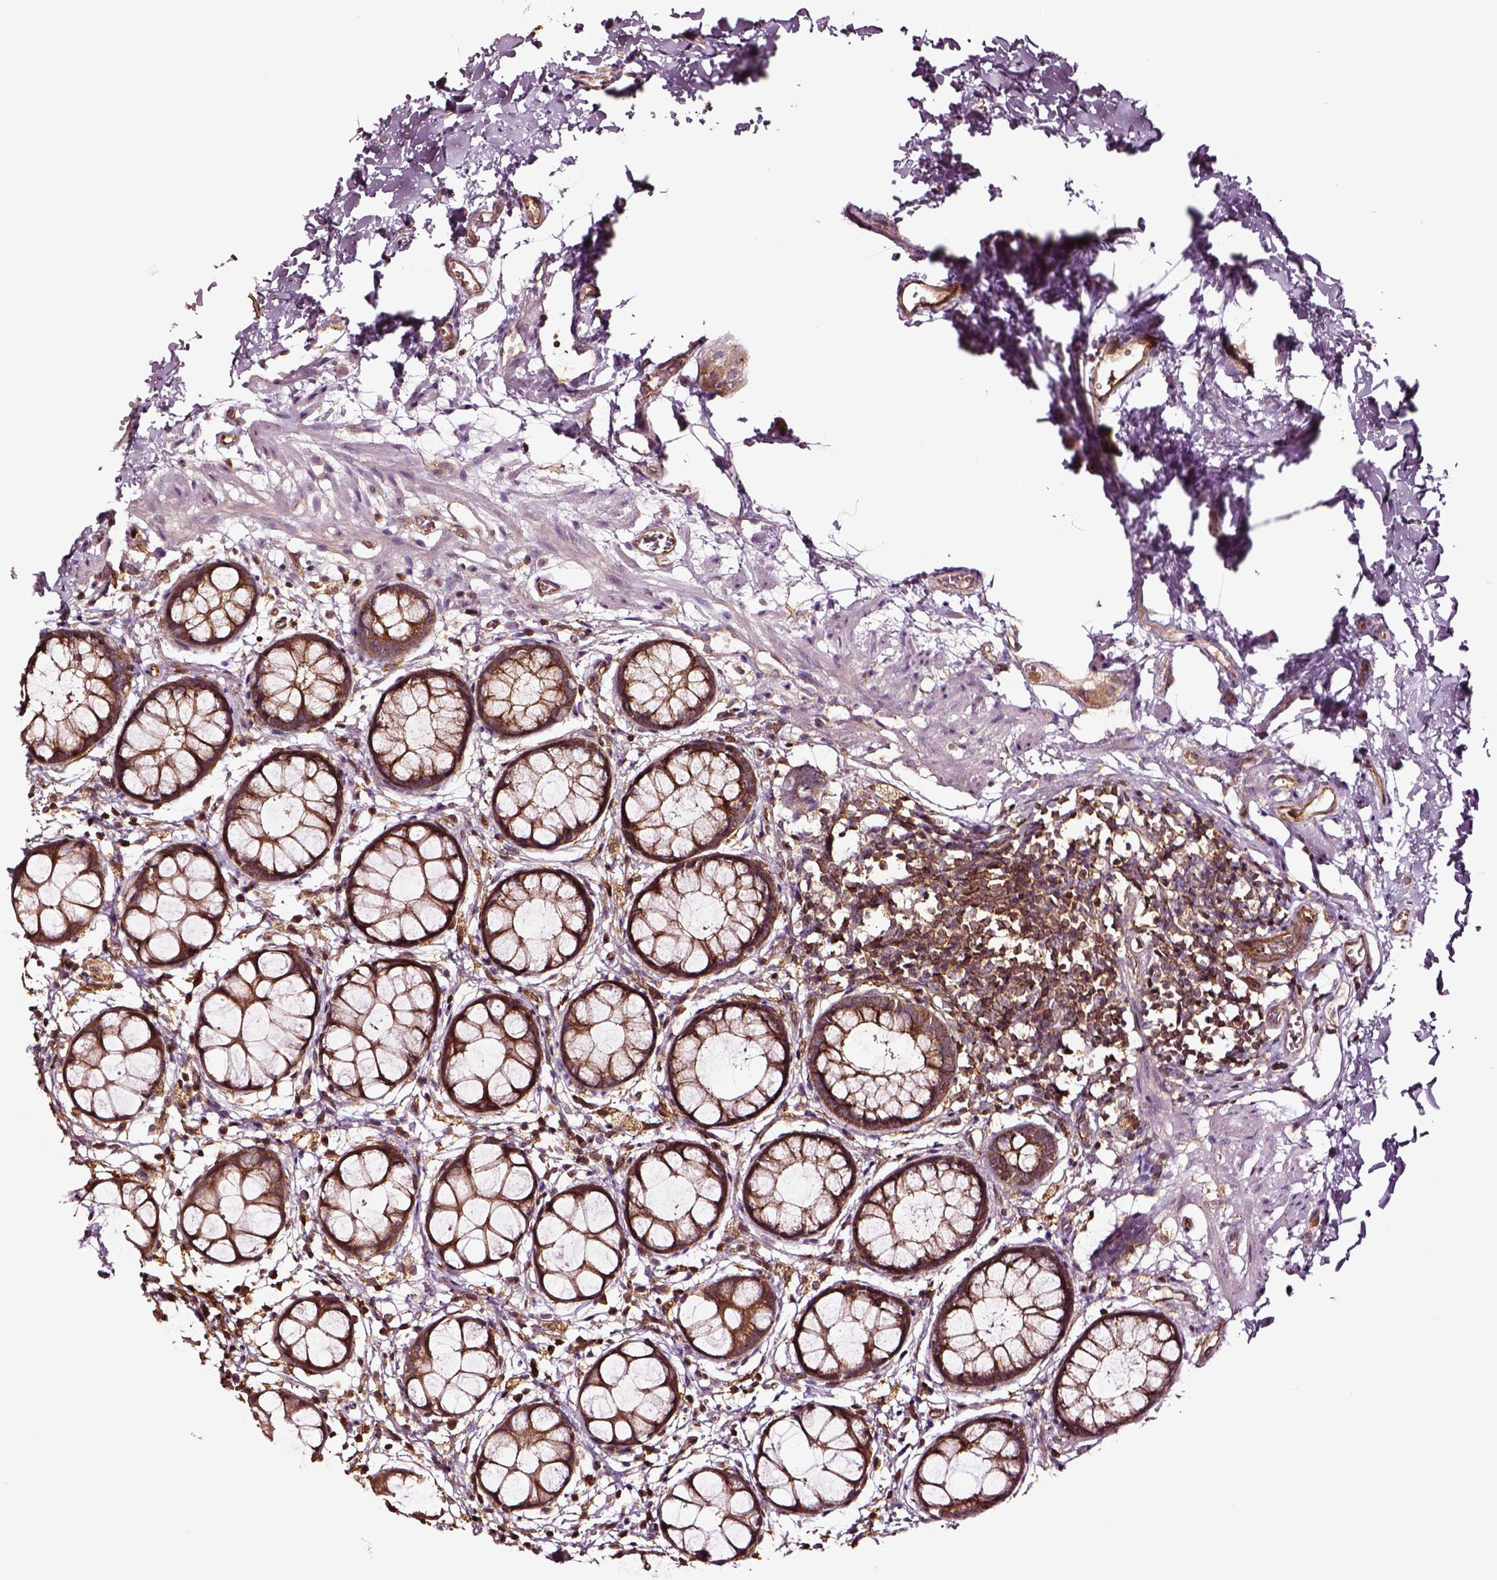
{"staining": {"intensity": "strong", "quantity": ">75%", "location": "cytoplasmic/membranous"}, "tissue": "rectum", "cell_type": "Glandular cells", "image_type": "normal", "snomed": [{"axis": "morphology", "description": "Normal tissue, NOS"}, {"axis": "topography", "description": "Rectum"}], "caption": "A brown stain labels strong cytoplasmic/membranous positivity of a protein in glandular cells of benign rectum.", "gene": "RASSF5", "patient": {"sex": "female", "age": 62}}